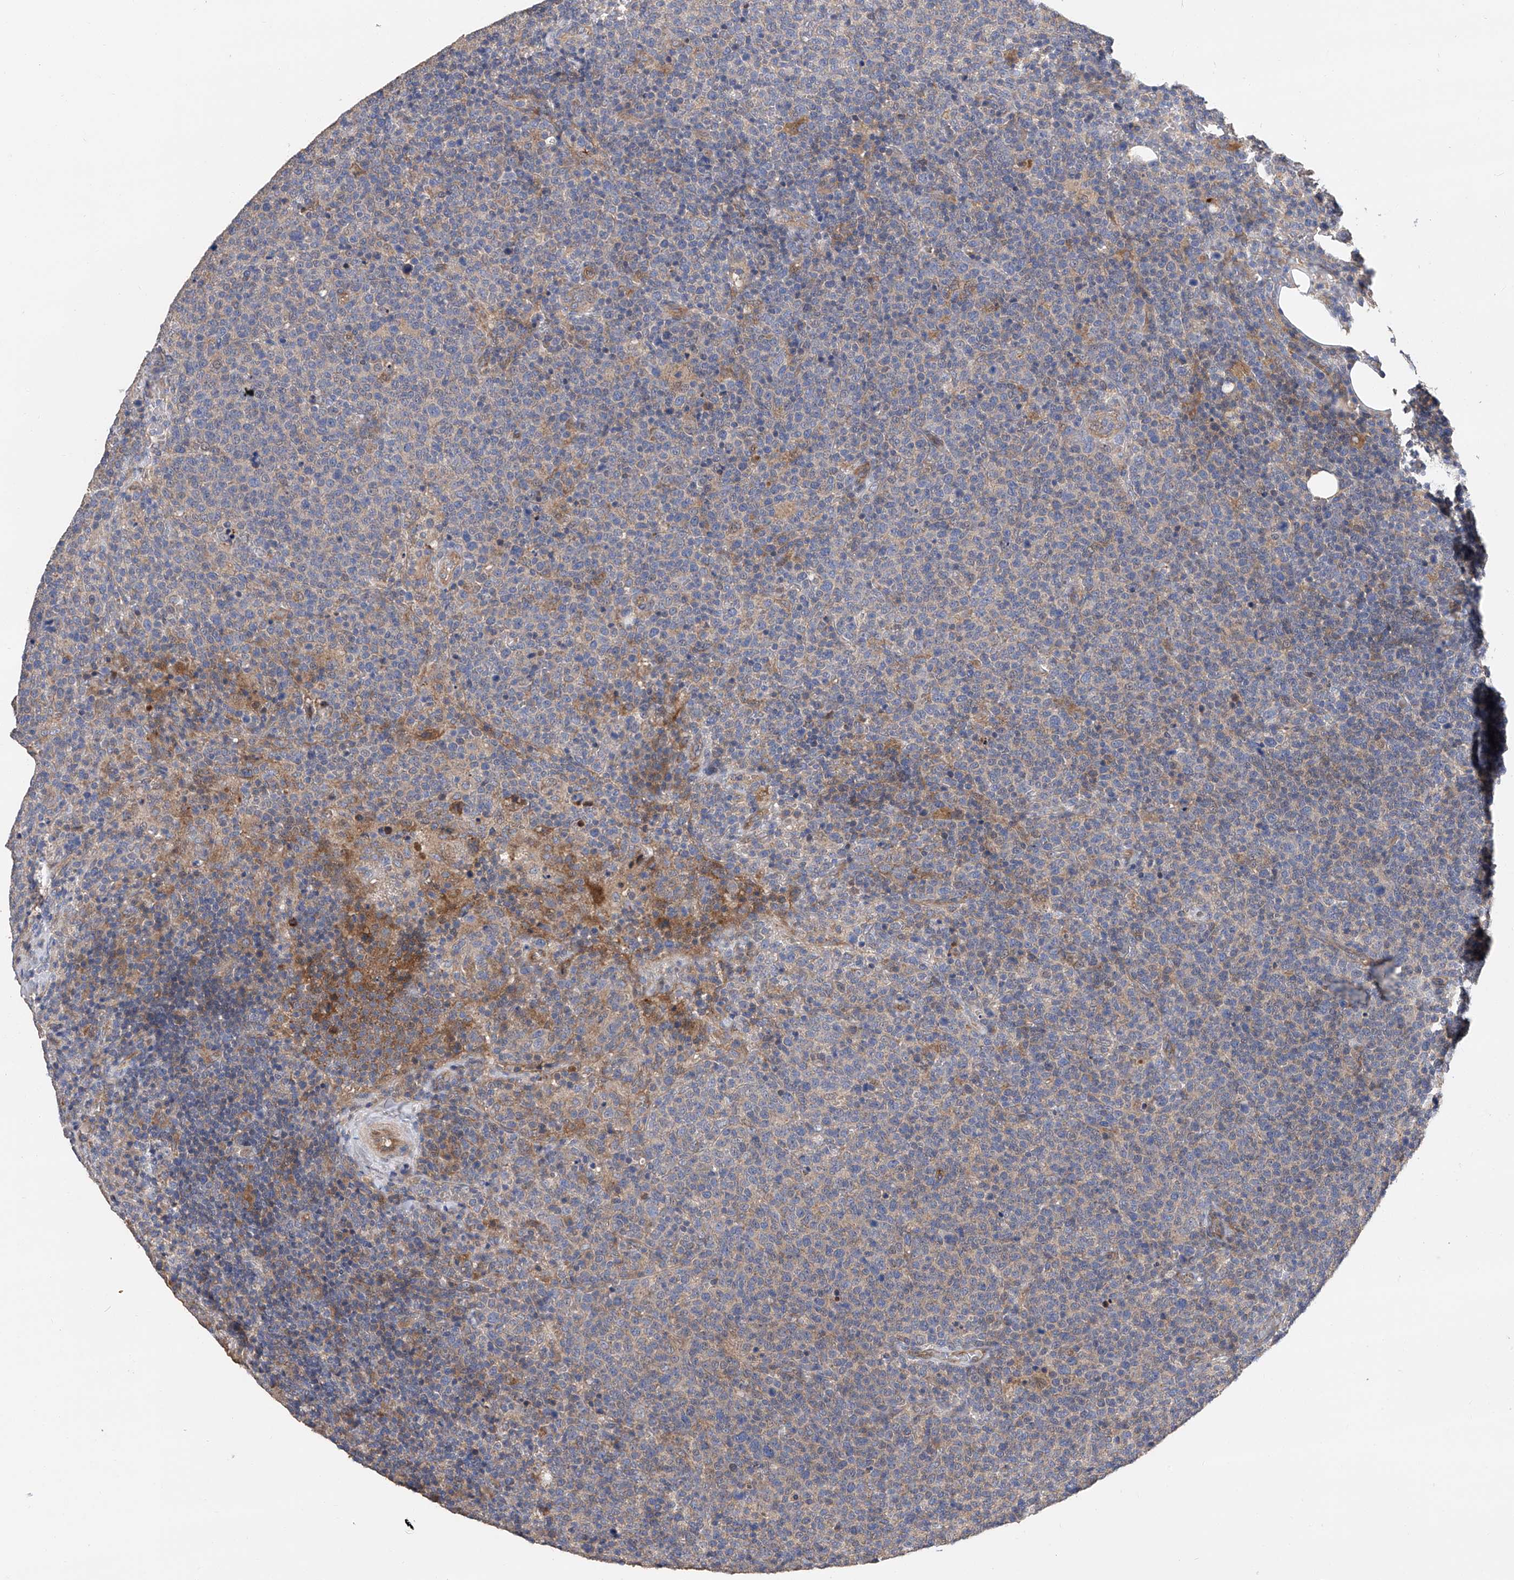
{"staining": {"intensity": "weak", "quantity": "<25%", "location": "cytoplasmic/membranous"}, "tissue": "lymphoma", "cell_type": "Tumor cells", "image_type": "cancer", "snomed": [{"axis": "morphology", "description": "Malignant lymphoma, non-Hodgkin's type, High grade"}, {"axis": "topography", "description": "Lymph node"}], "caption": "An IHC histopathology image of lymphoma is shown. There is no staining in tumor cells of lymphoma.", "gene": "PTK2", "patient": {"sex": "male", "age": 61}}